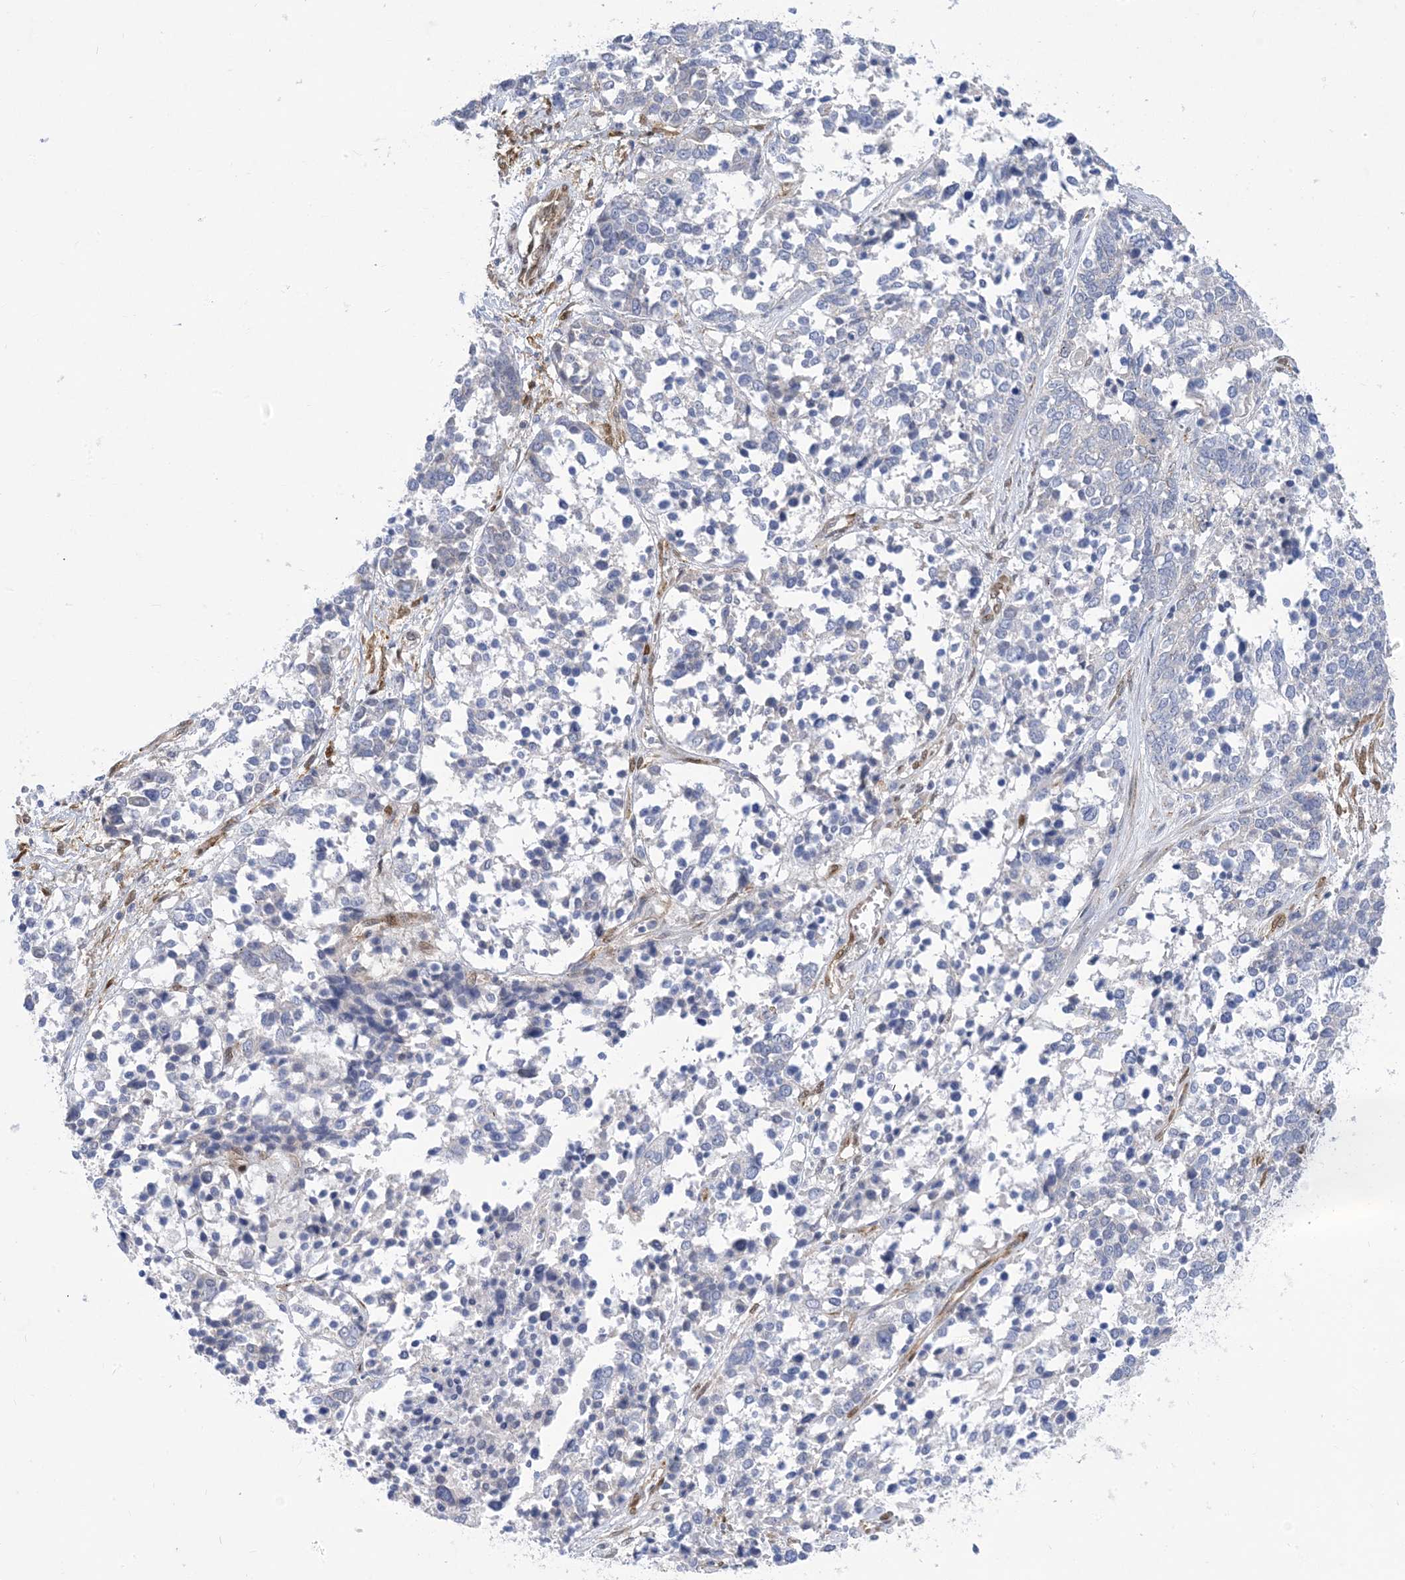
{"staining": {"intensity": "negative", "quantity": "none", "location": "none"}, "tissue": "ovarian cancer", "cell_type": "Tumor cells", "image_type": "cancer", "snomed": [{"axis": "morphology", "description": "Cystadenocarcinoma, serous, NOS"}, {"axis": "topography", "description": "Ovary"}], "caption": "Ovarian cancer was stained to show a protein in brown. There is no significant expression in tumor cells. (Immunohistochemistry, brightfield microscopy, high magnification).", "gene": "RBMS3", "patient": {"sex": "female", "age": 44}}